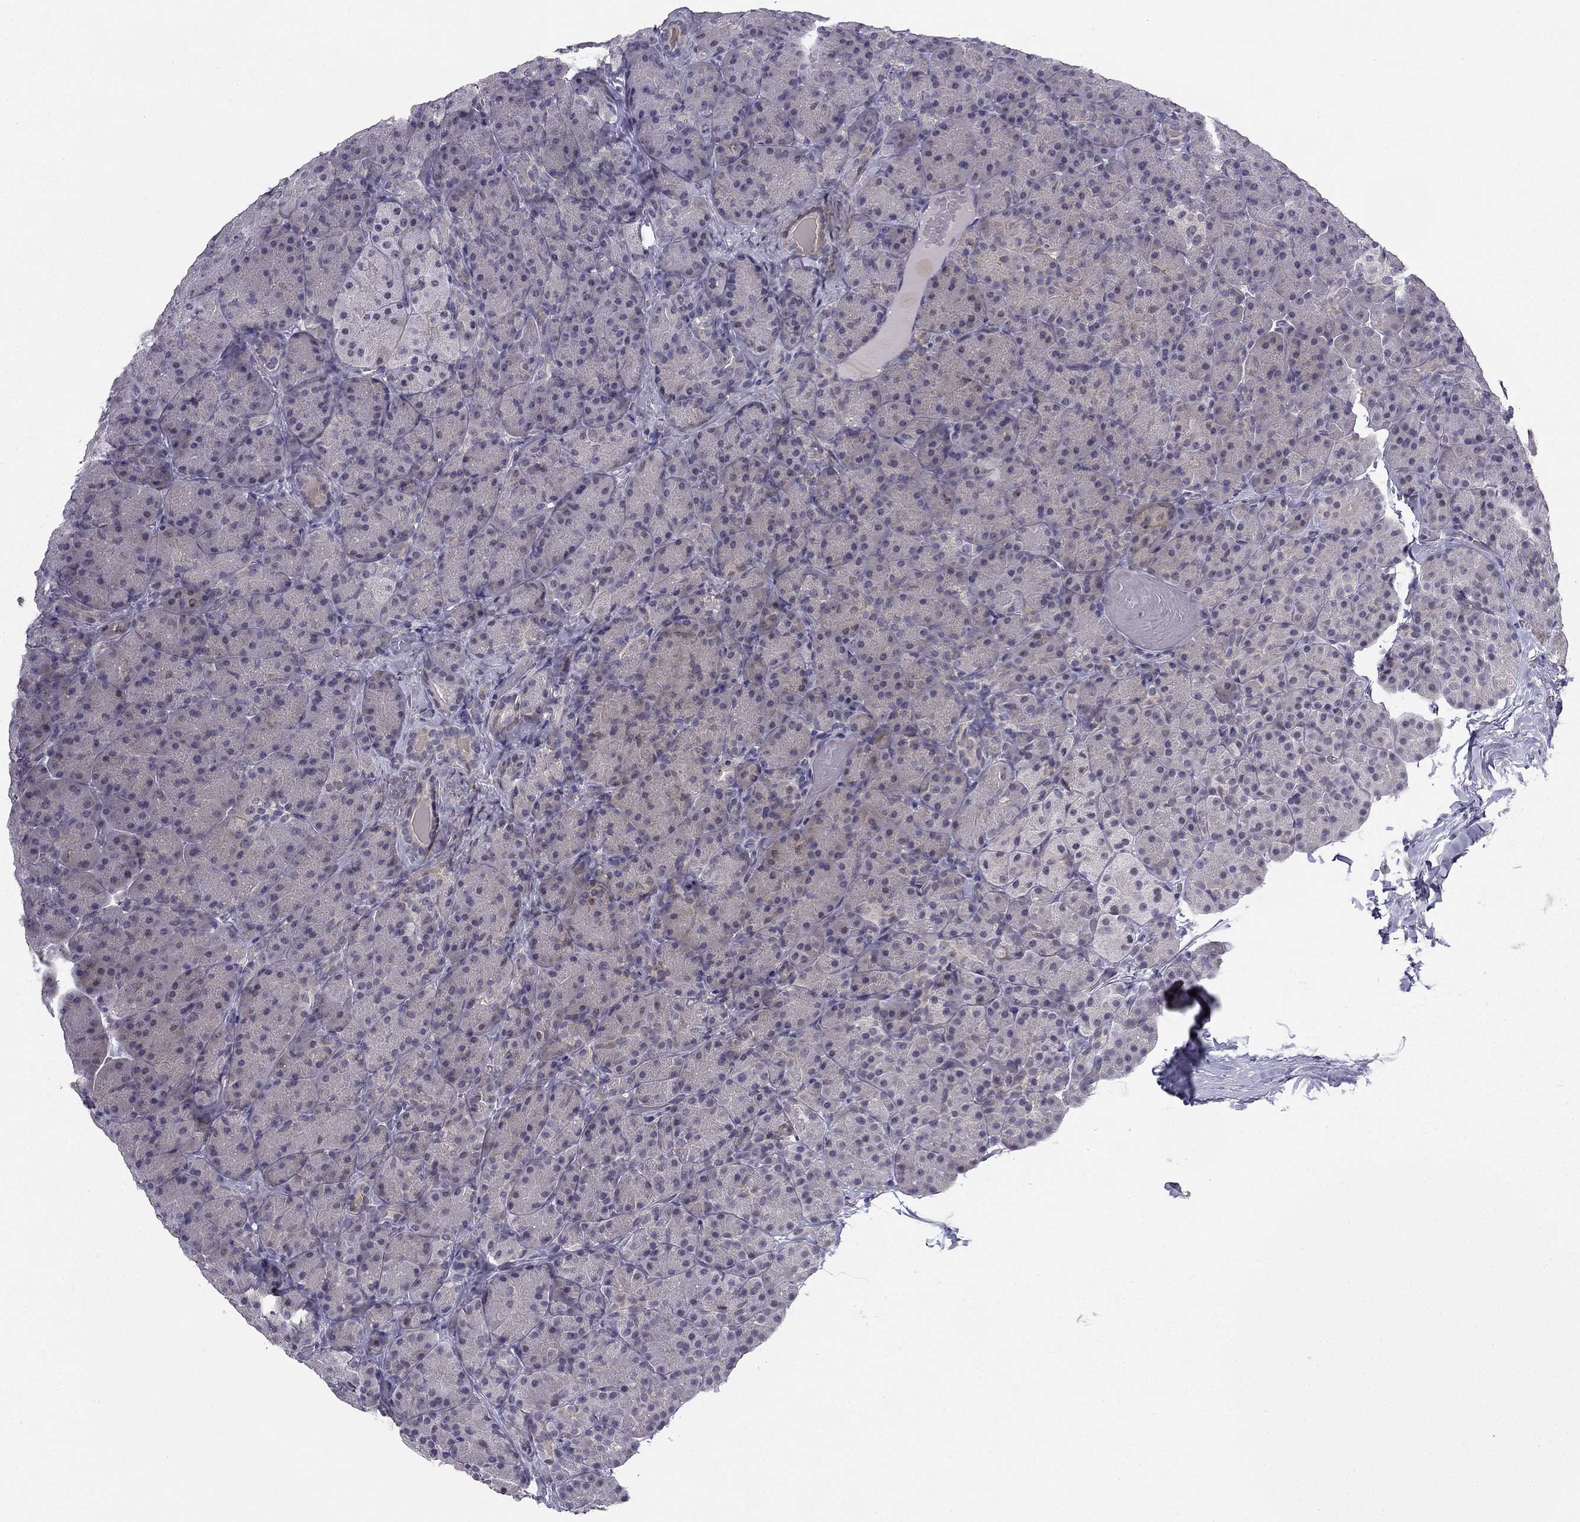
{"staining": {"intensity": "negative", "quantity": "none", "location": "none"}, "tissue": "pancreas", "cell_type": "Exocrine glandular cells", "image_type": "normal", "snomed": [{"axis": "morphology", "description": "Normal tissue, NOS"}, {"axis": "topography", "description": "Pancreas"}], "caption": "Immunohistochemistry (IHC) of normal pancreas exhibits no expression in exocrine glandular cells. The staining is performed using DAB brown chromogen with nuclei counter-stained in using hematoxylin.", "gene": "CHST8", "patient": {"sex": "male", "age": 57}}